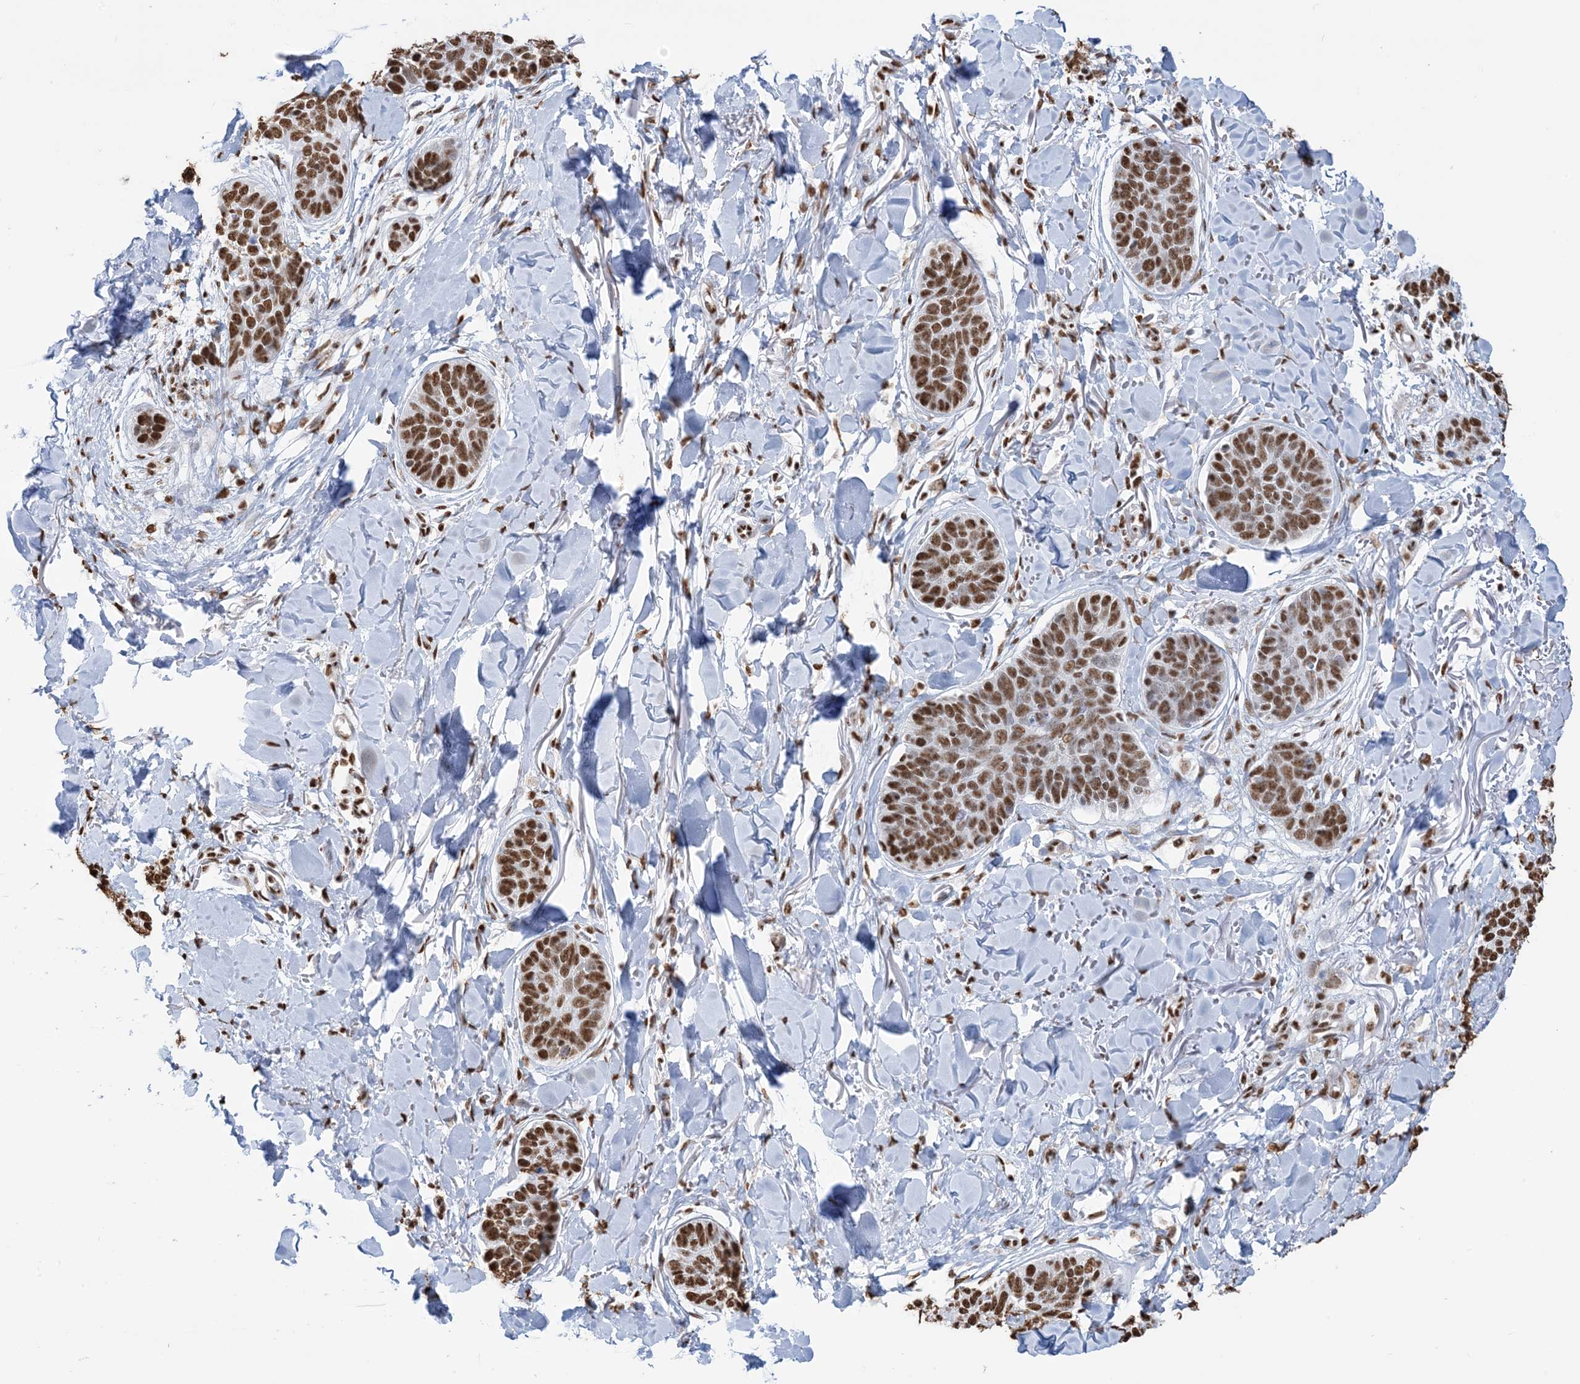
{"staining": {"intensity": "strong", "quantity": ">75%", "location": "nuclear"}, "tissue": "skin cancer", "cell_type": "Tumor cells", "image_type": "cancer", "snomed": [{"axis": "morphology", "description": "Basal cell carcinoma"}, {"axis": "topography", "description": "Skin"}], "caption": "The micrograph reveals immunohistochemical staining of basal cell carcinoma (skin). There is strong nuclear expression is seen in about >75% of tumor cells.", "gene": "ZNF792", "patient": {"sex": "male", "age": 85}}